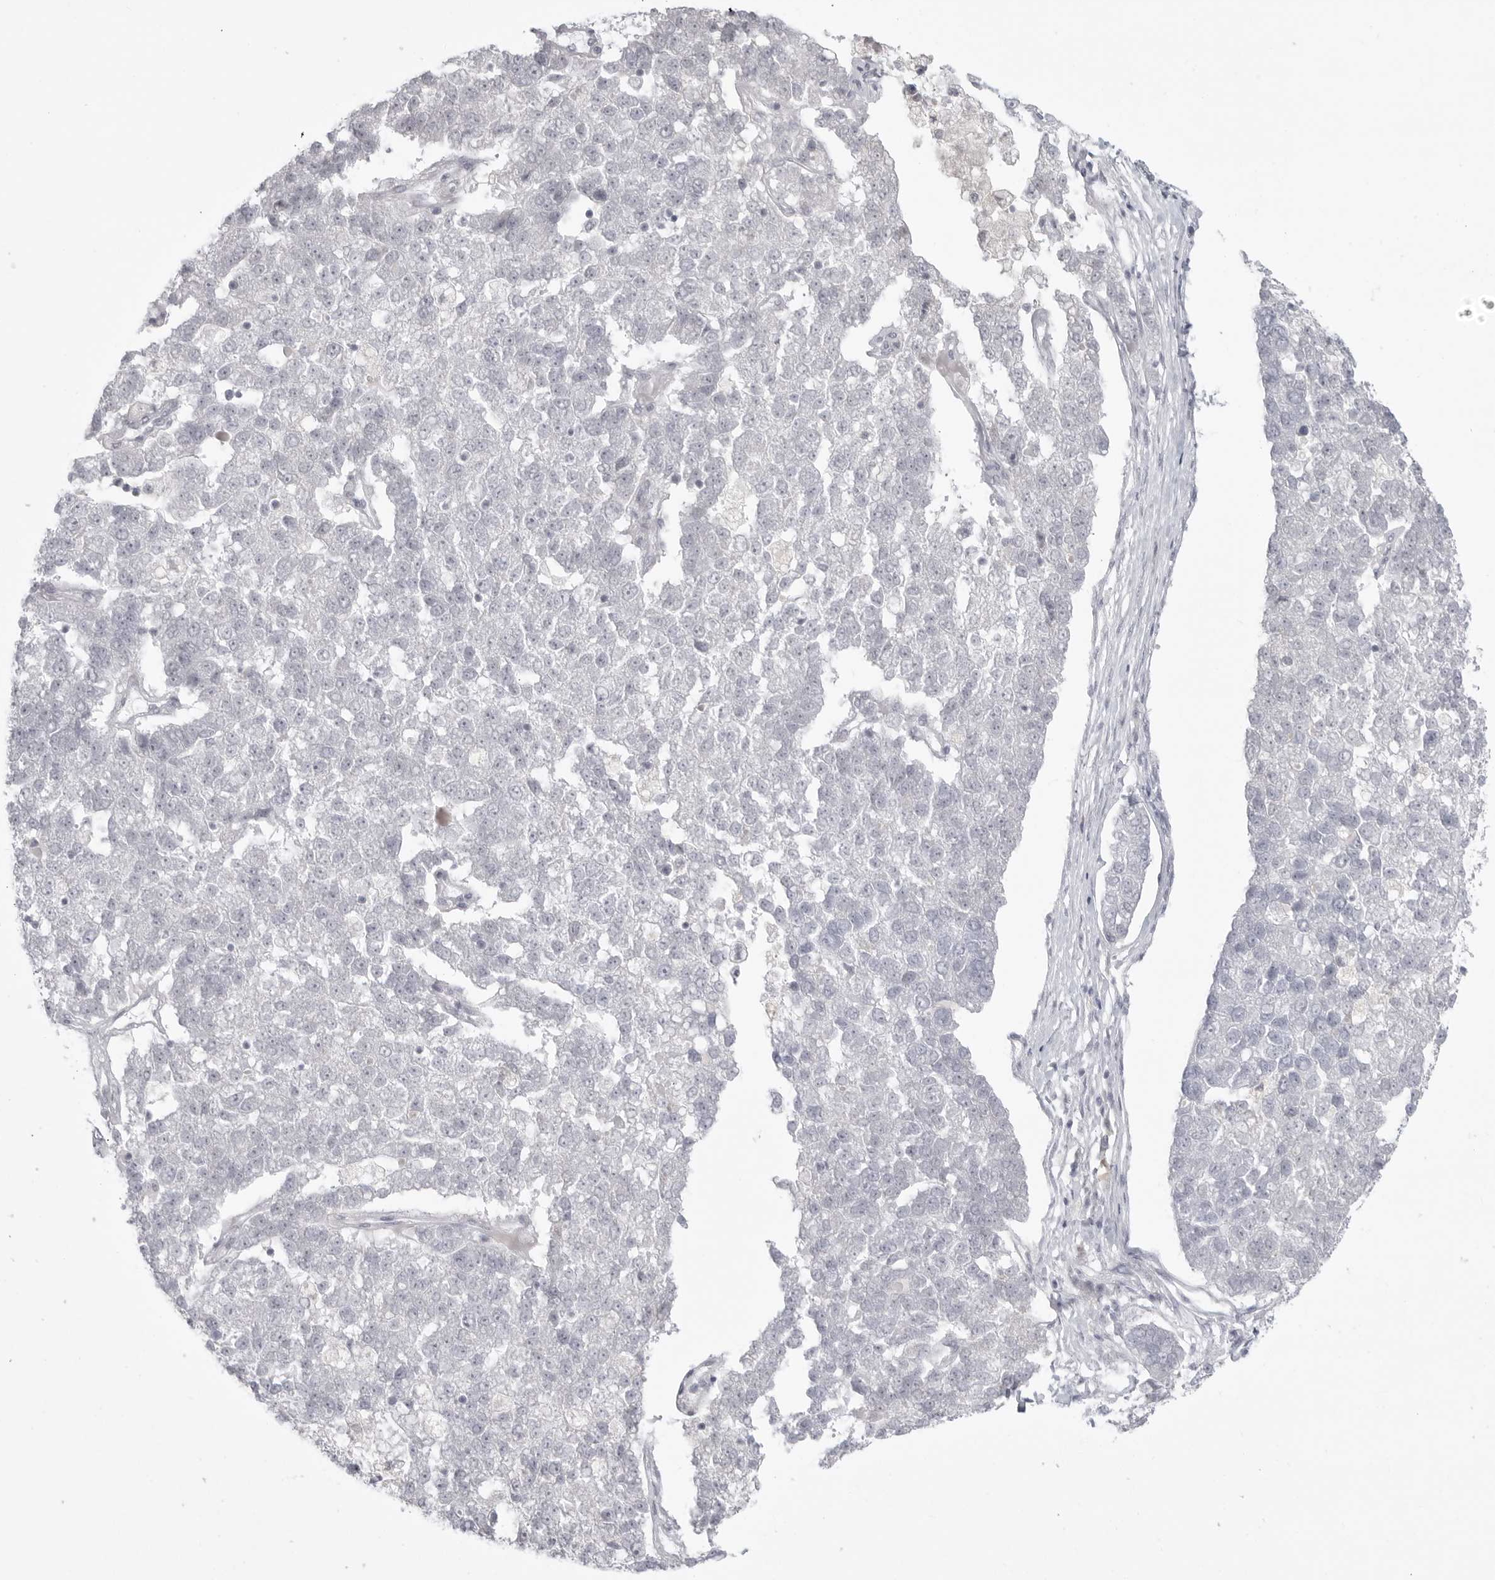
{"staining": {"intensity": "negative", "quantity": "none", "location": "none"}, "tissue": "pancreatic cancer", "cell_type": "Tumor cells", "image_type": "cancer", "snomed": [{"axis": "morphology", "description": "Adenocarcinoma, NOS"}, {"axis": "topography", "description": "Pancreas"}], "caption": "Adenocarcinoma (pancreatic) was stained to show a protein in brown. There is no significant expression in tumor cells.", "gene": "TCTN3", "patient": {"sex": "female", "age": 61}}